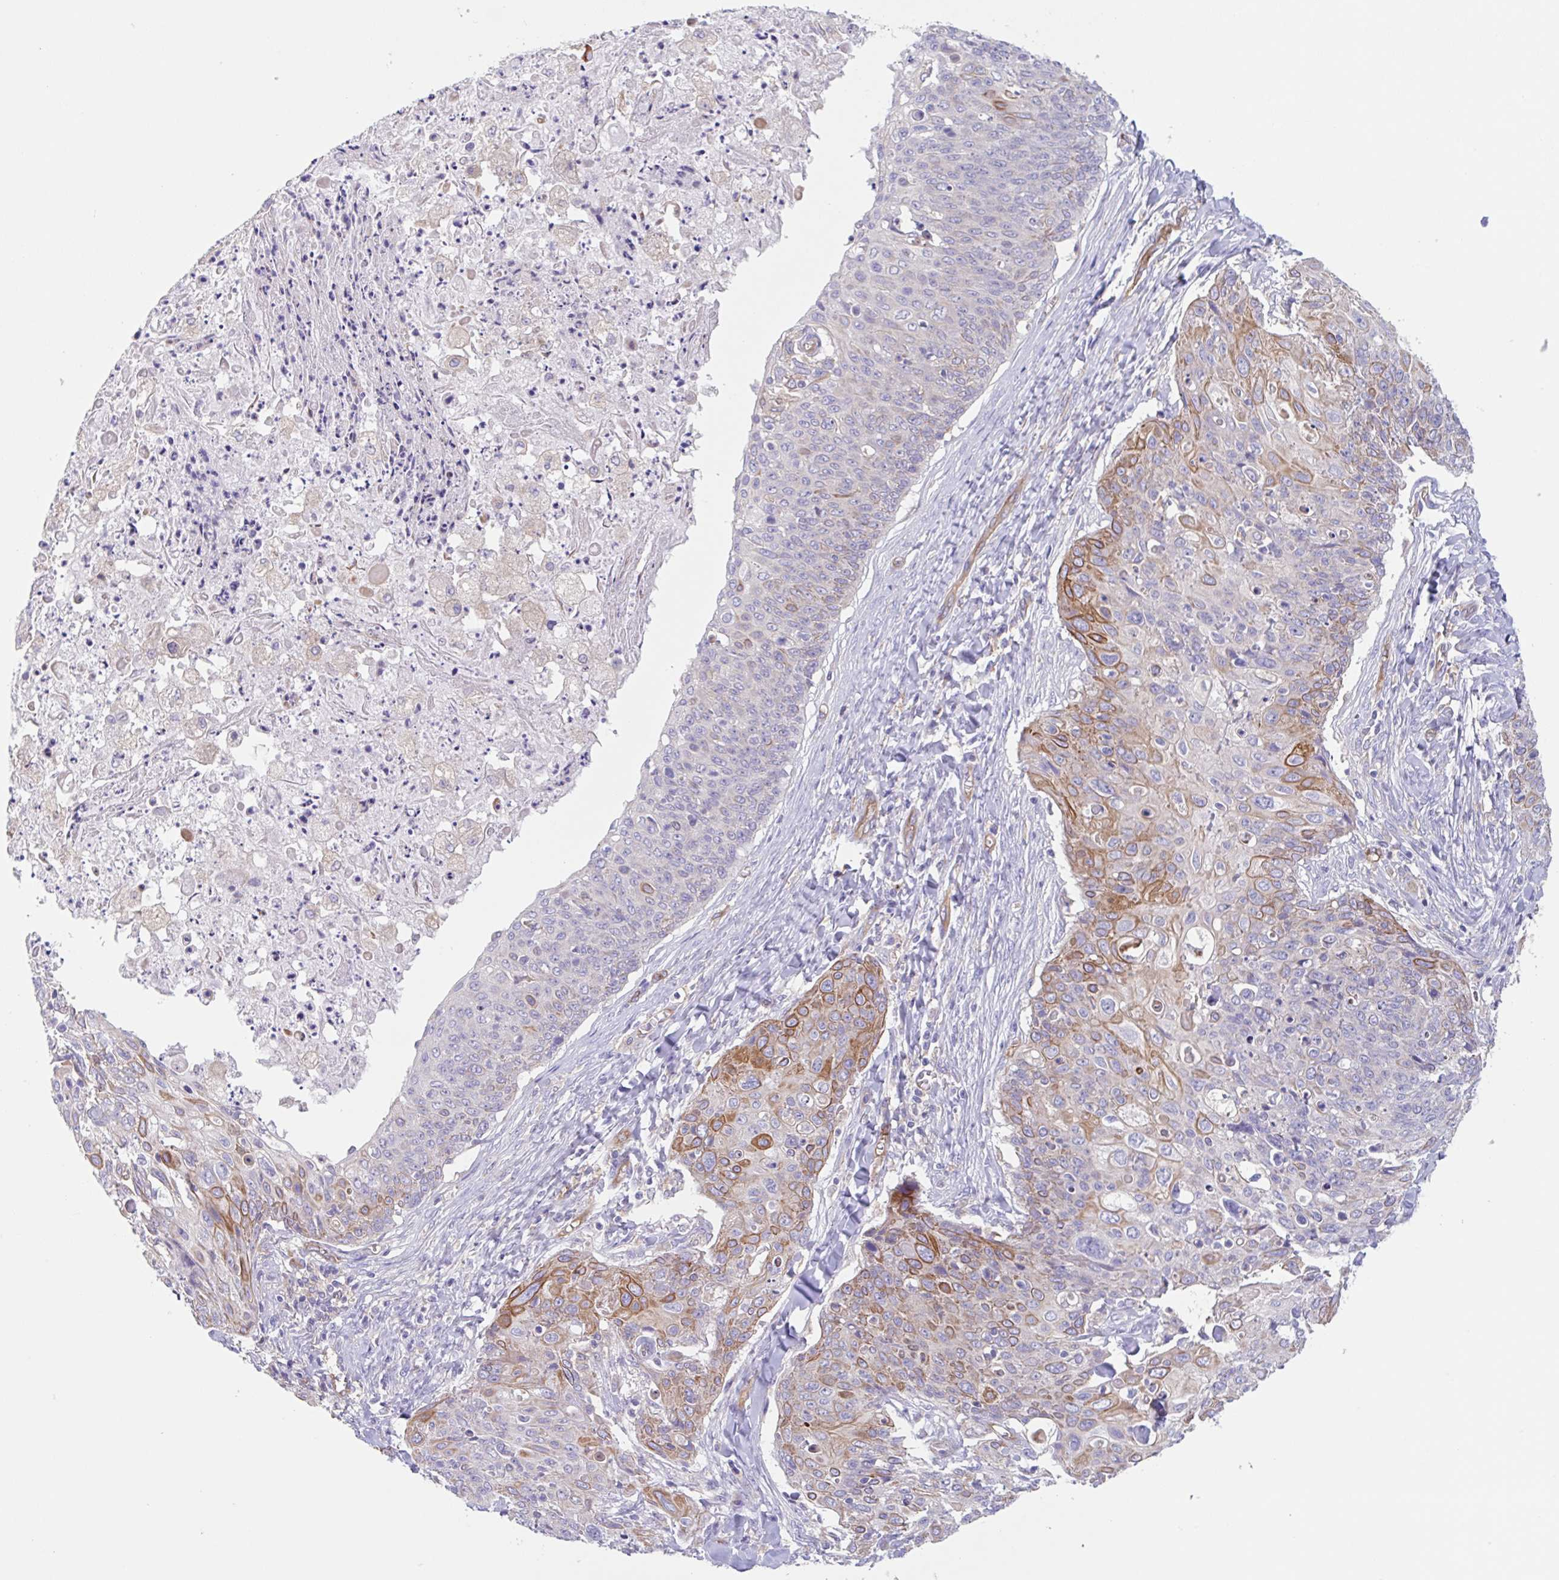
{"staining": {"intensity": "moderate", "quantity": "<25%", "location": "cytoplasmic/membranous"}, "tissue": "skin cancer", "cell_type": "Tumor cells", "image_type": "cancer", "snomed": [{"axis": "morphology", "description": "Squamous cell carcinoma, NOS"}, {"axis": "topography", "description": "Skin"}, {"axis": "topography", "description": "Vulva"}], "caption": "The immunohistochemical stain shows moderate cytoplasmic/membranous expression in tumor cells of skin squamous cell carcinoma tissue.", "gene": "EHD4", "patient": {"sex": "female", "age": 85}}